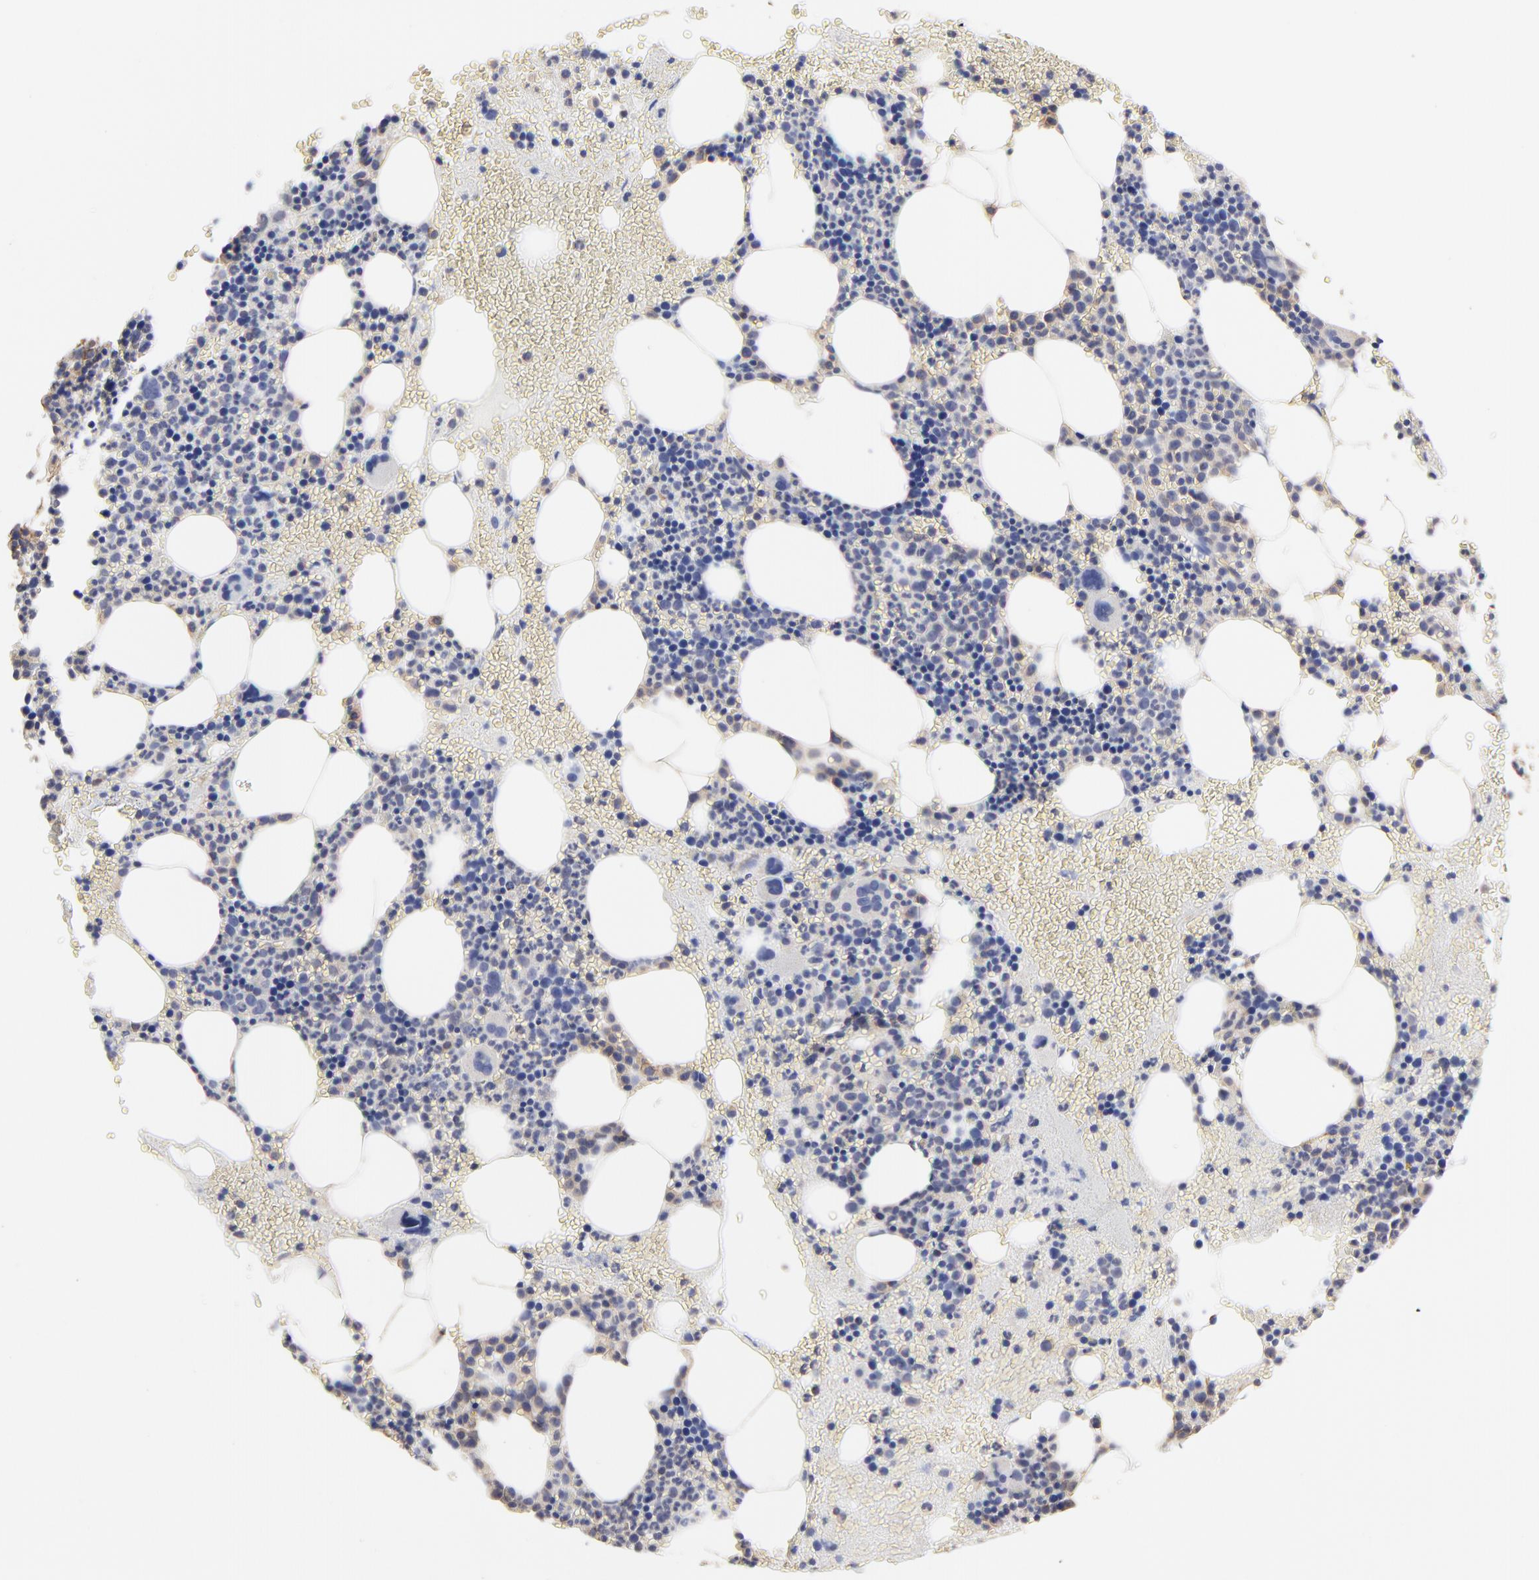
{"staining": {"intensity": "negative", "quantity": "none", "location": "none"}, "tissue": "bone marrow", "cell_type": "Hematopoietic cells", "image_type": "normal", "snomed": [{"axis": "morphology", "description": "Normal tissue, NOS"}, {"axis": "topography", "description": "Bone marrow"}], "caption": "DAB immunohistochemical staining of normal bone marrow demonstrates no significant expression in hematopoietic cells.", "gene": "ARMT1", "patient": {"sex": "male", "age": 82}}